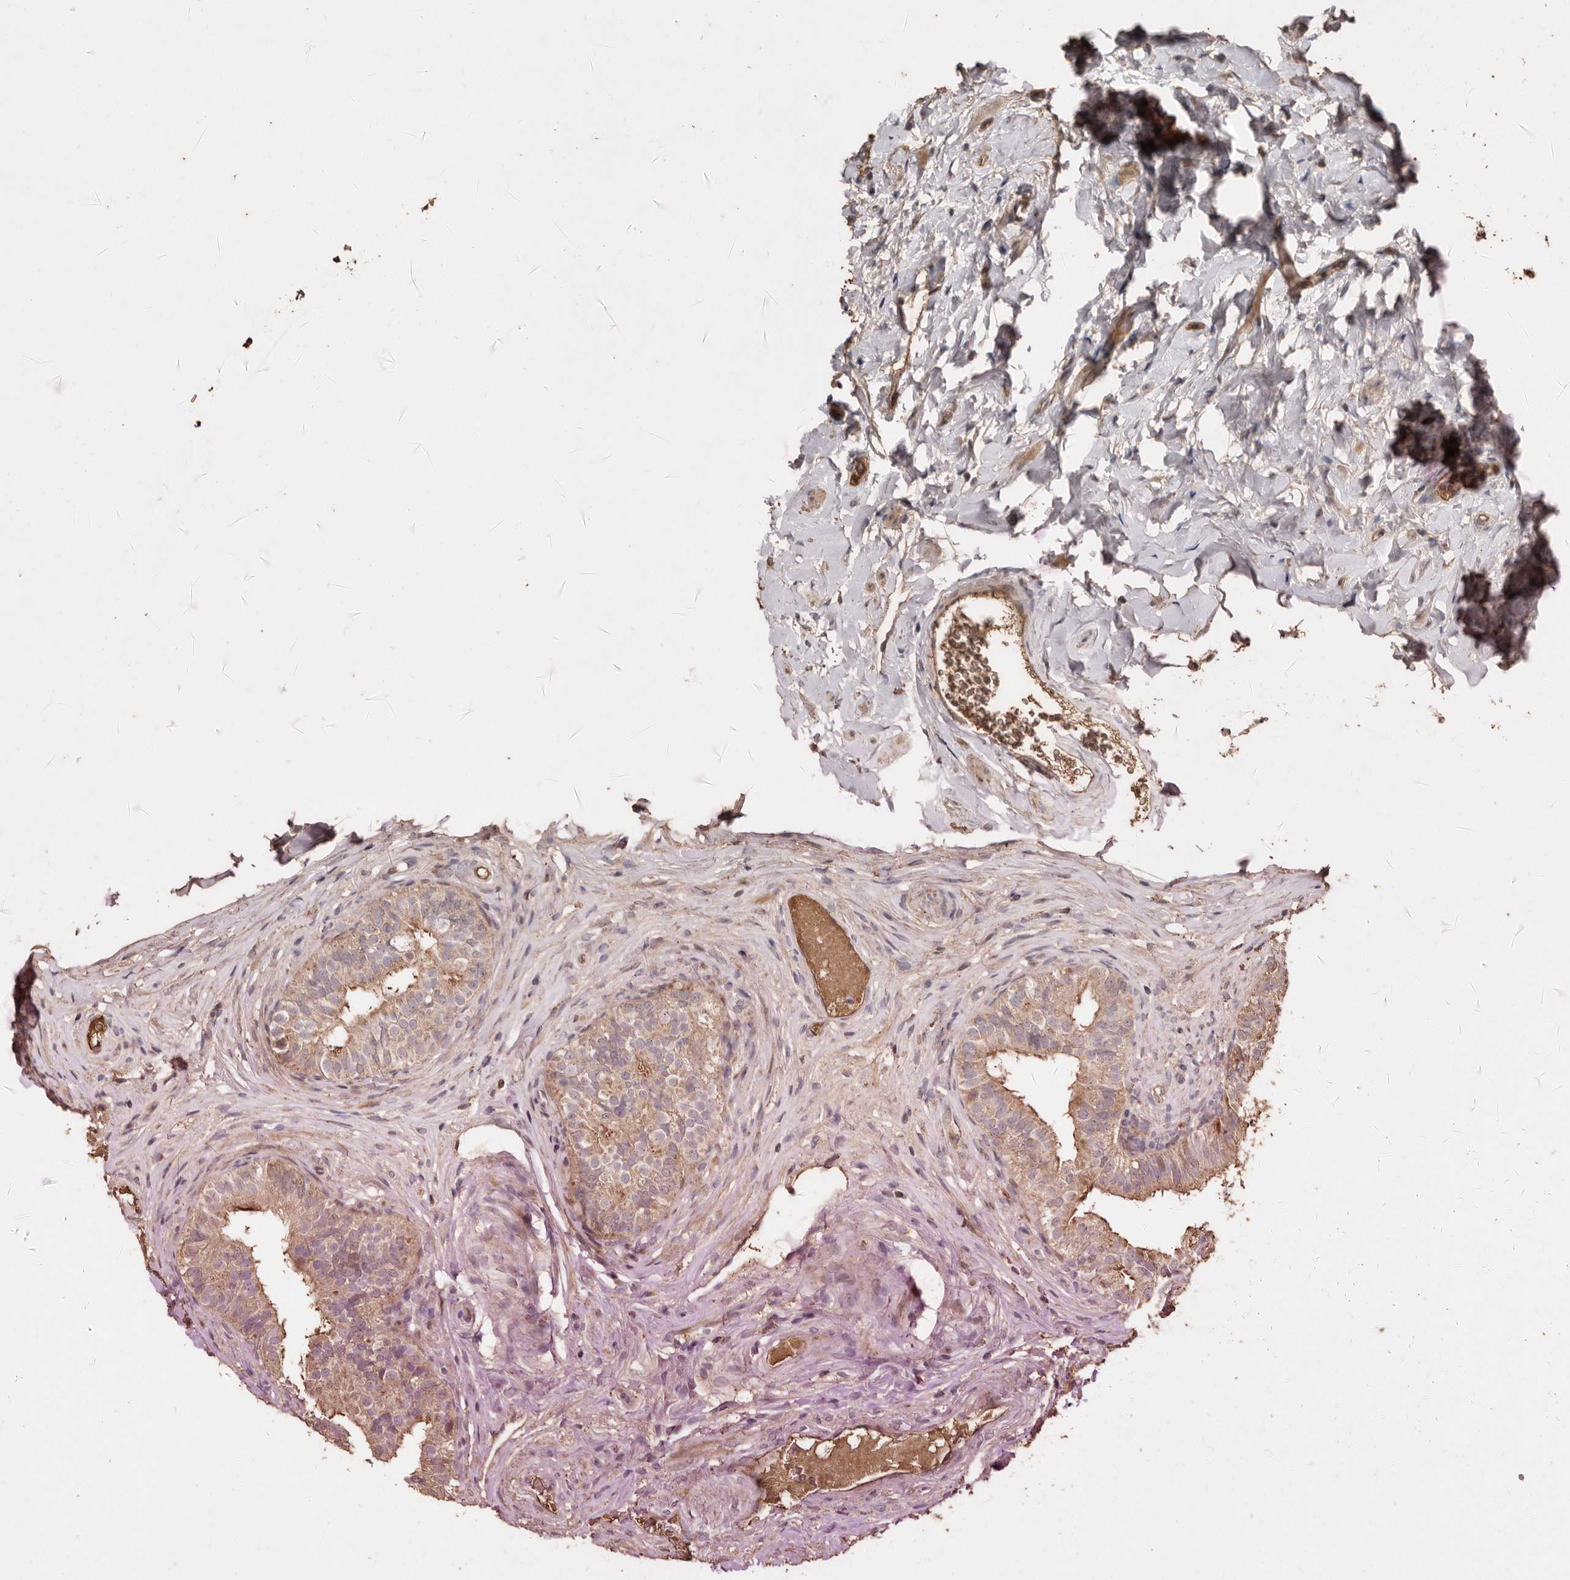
{"staining": {"intensity": "weak", "quantity": ">75%", "location": "cytoplasmic/membranous"}, "tissue": "epididymis", "cell_type": "Glandular cells", "image_type": "normal", "snomed": [{"axis": "morphology", "description": "Normal tissue, NOS"}, {"axis": "topography", "description": "Epididymis"}], "caption": "Immunohistochemical staining of unremarkable epididymis reveals >75% levels of weak cytoplasmic/membranous protein positivity in about >75% of glandular cells.", "gene": "RANBP17", "patient": {"sex": "male", "age": 49}}